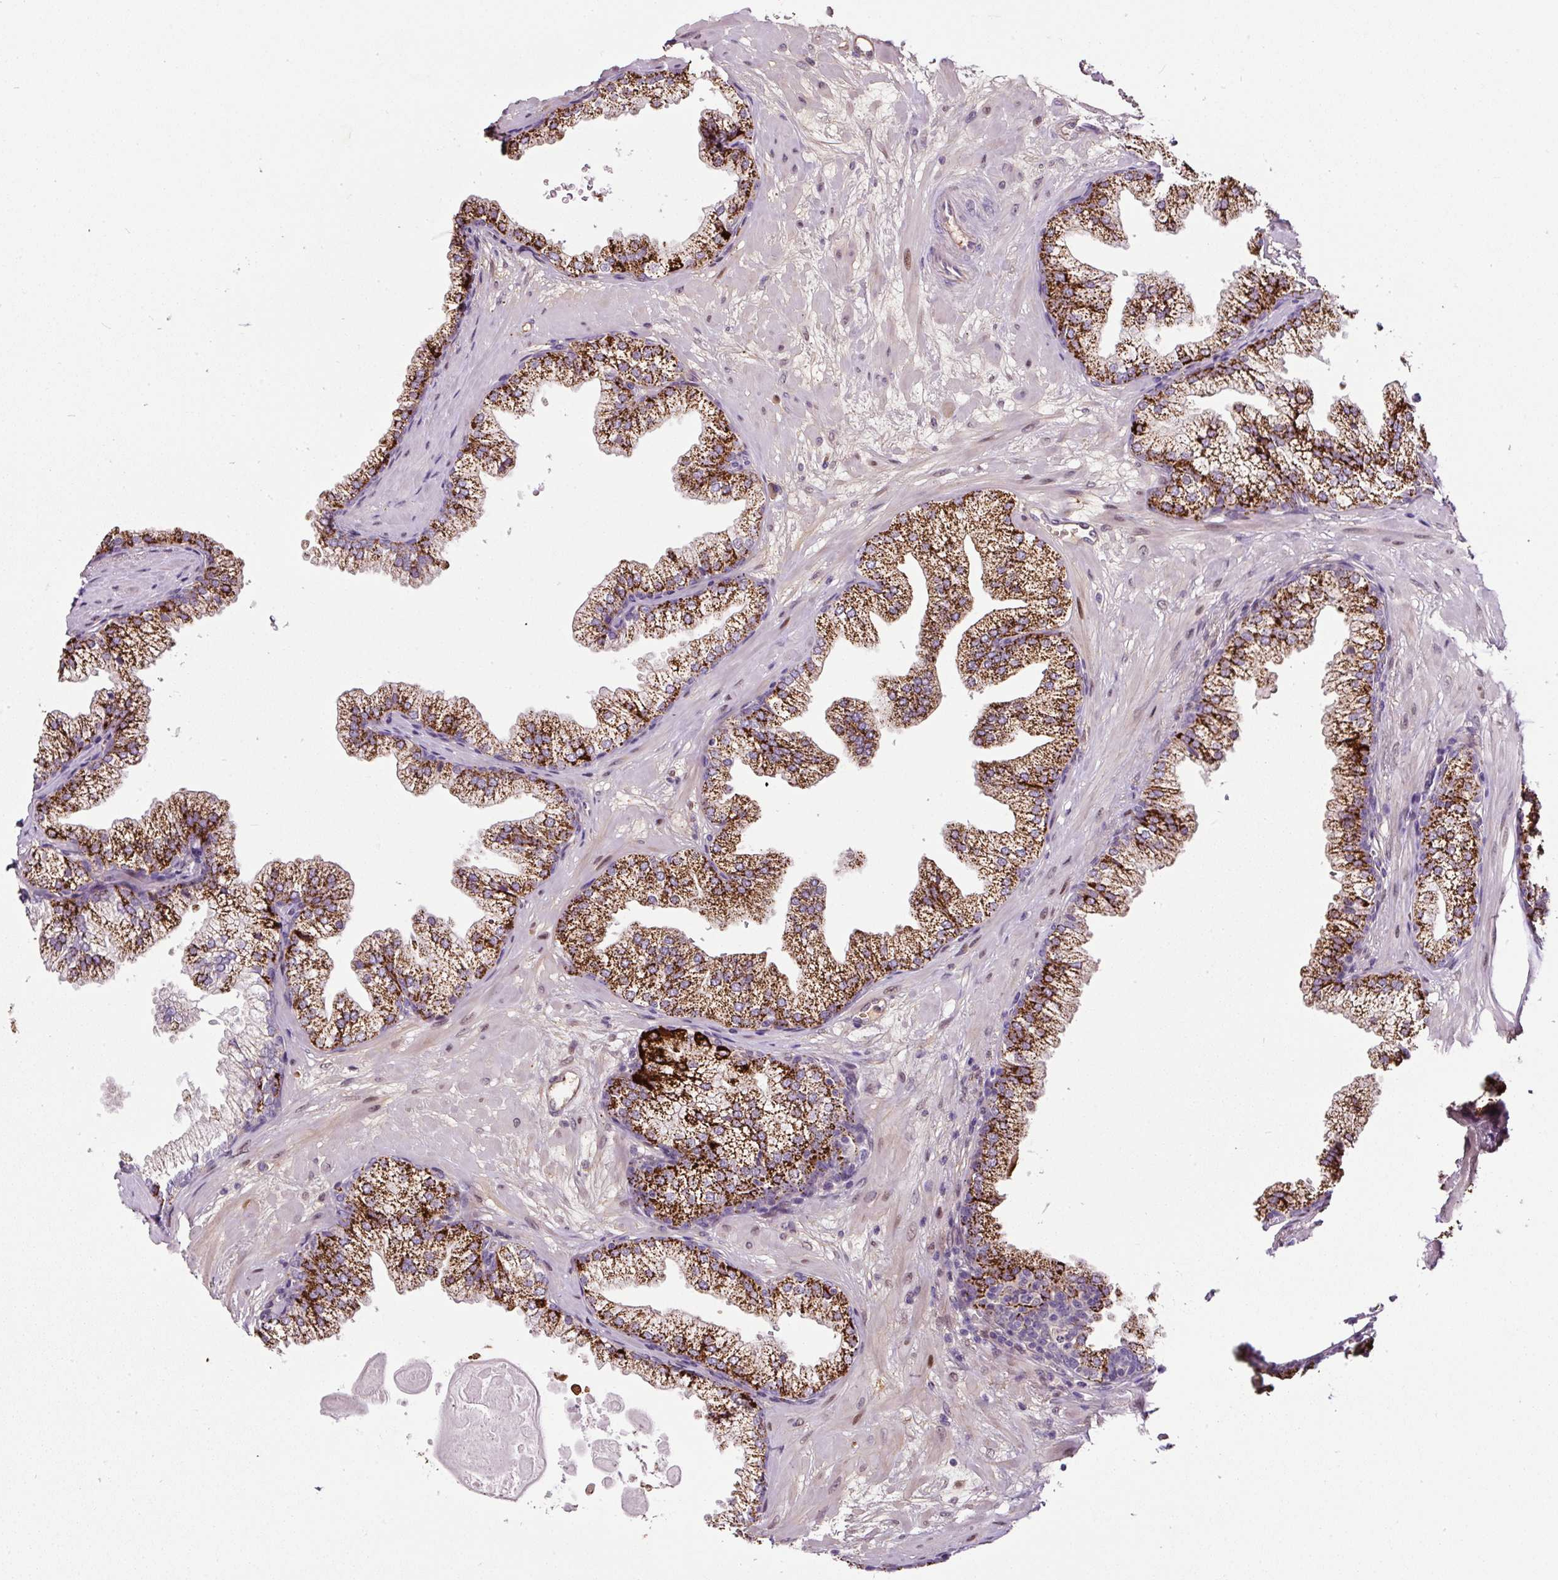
{"staining": {"intensity": "strong", "quantity": ">75%", "location": "cytoplasmic/membranous"}, "tissue": "prostate", "cell_type": "Glandular cells", "image_type": "normal", "snomed": [{"axis": "morphology", "description": "Normal tissue, NOS"}, {"axis": "topography", "description": "Prostate"}, {"axis": "topography", "description": "Peripheral nerve tissue"}], "caption": "Immunohistochemistry (IHC) (DAB (3,3'-diaminobenzidine)) staining of normal prostate shows strong cytoplasmic/membranous protein positivity in approximately >75% of glandular cells.", "gene": "LRRC24", "patient": {"sex": "male", "age": 61}}